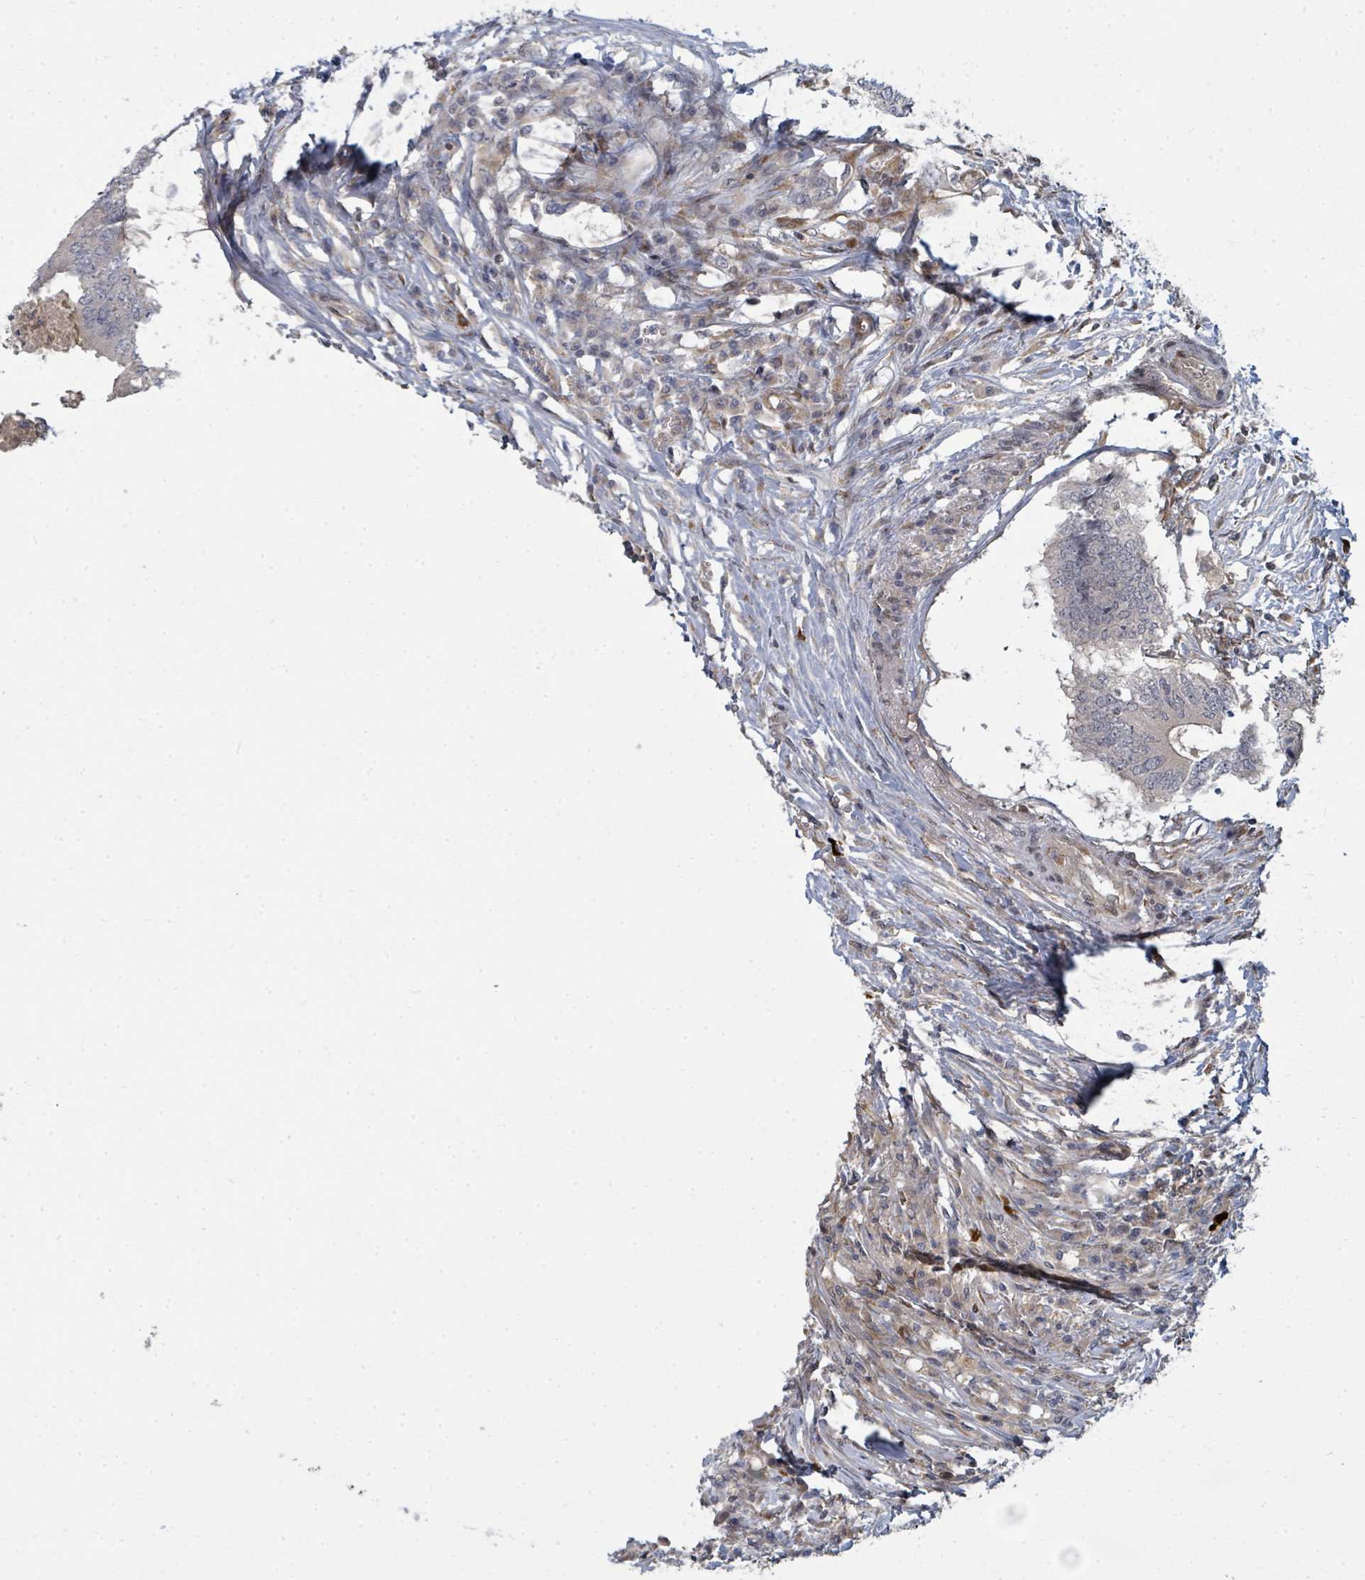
{"staining": {"intensity": "negative", "quantity": "none", "location": "none"}, "tissue": "colorectal cancer", "cell_type": "Tumor cells", "image_type": "cancer", "snomed": [{"axis": "morphology", "description": "Adenocarcinoma, NOS"}, {"axis": "topography", "description": "Colon"}], "caption": "This is a histopathology image of IHC staining of adenocarcinoma (colorectal), which shows no expression in tumor cells.", "gene": "PSMG2", "patient": {"sex": "male", "age": 71}}